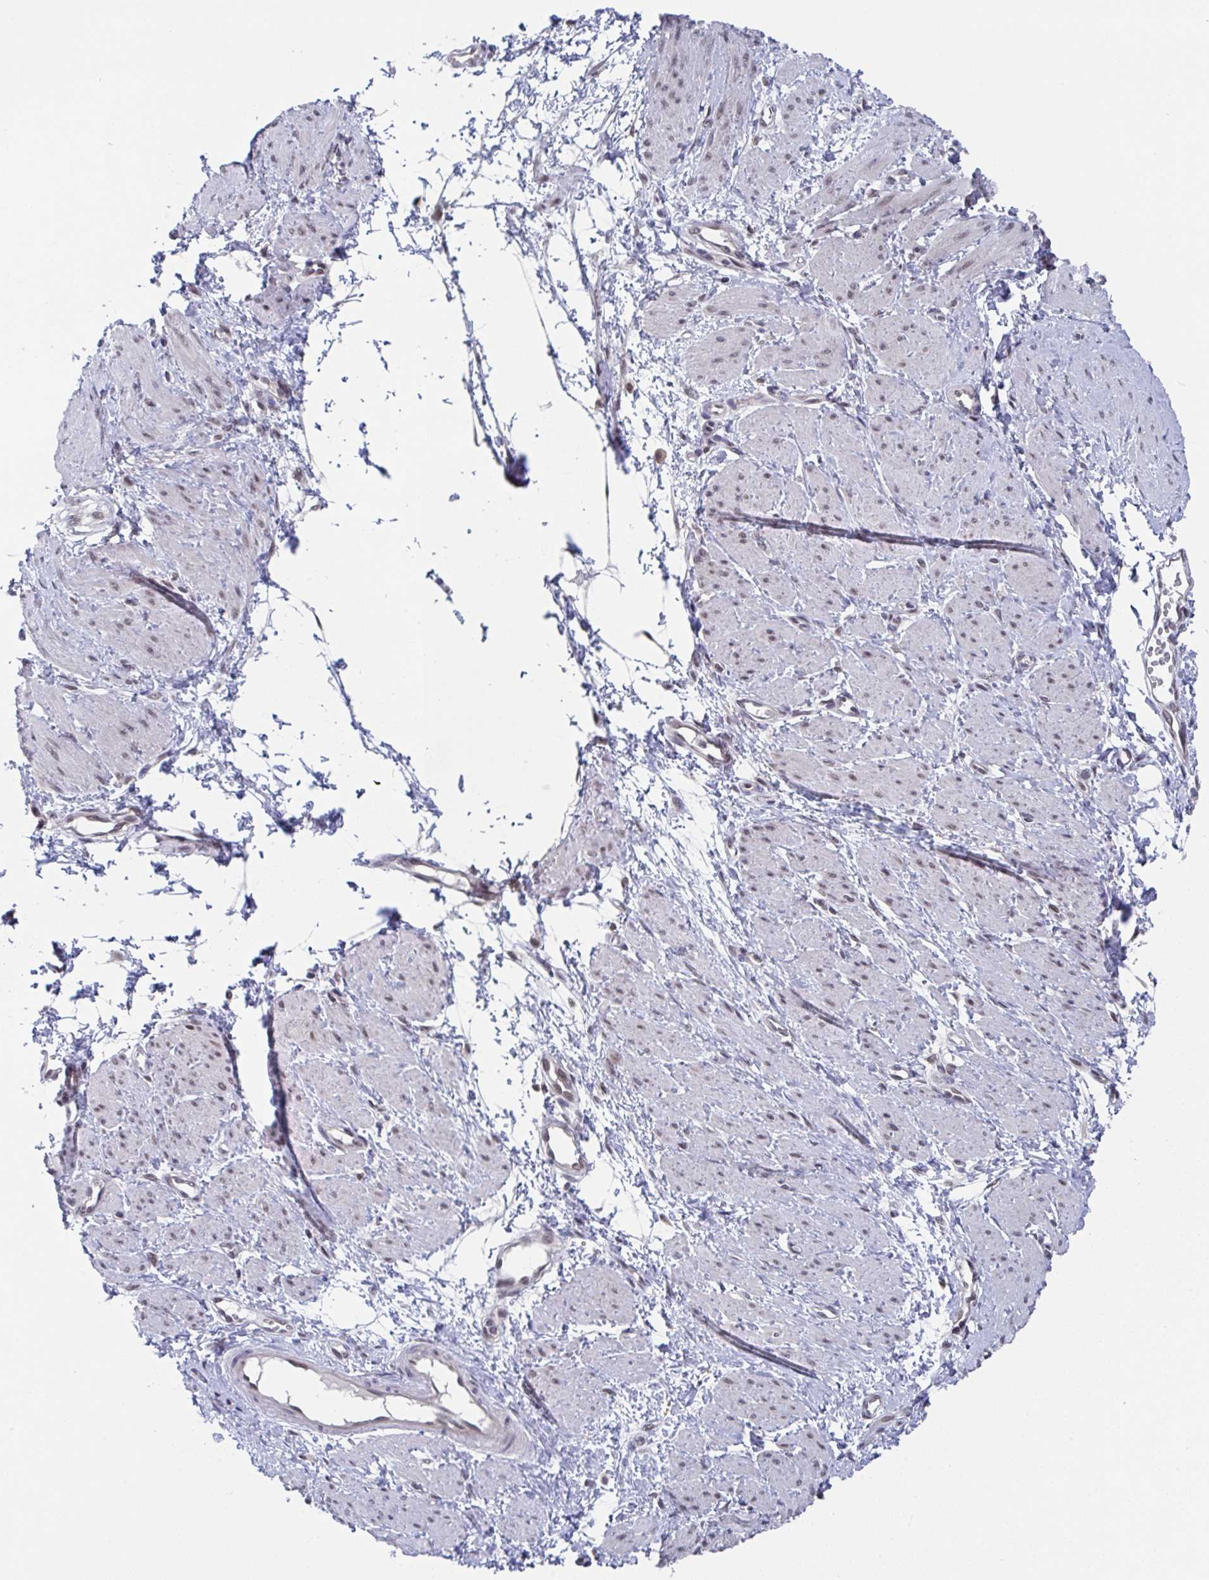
{"staining": {"intensity": "weak", "quantity": "25%-75%", "location": "nuclear"}, "tissue": "smooth muscle", "cell_type": "Smooth muscle cells", "image_type": "normal", "snomed": [{"axis": "morphology", "description": "Normal tissue, NOS"}, {"axis": "topography", "description": "Smooth muscle"}, {"axis": "topography", "description": "Uterus"}], "caption": "This is a histology image of immunohistochemistry (IHC) staining of unremarkable smooth muscle, which shows weak expression in the nuclear of smooth muscle cells.", "gene": "JMJD1C", "patient": {"sex": "female", "age": 39}}